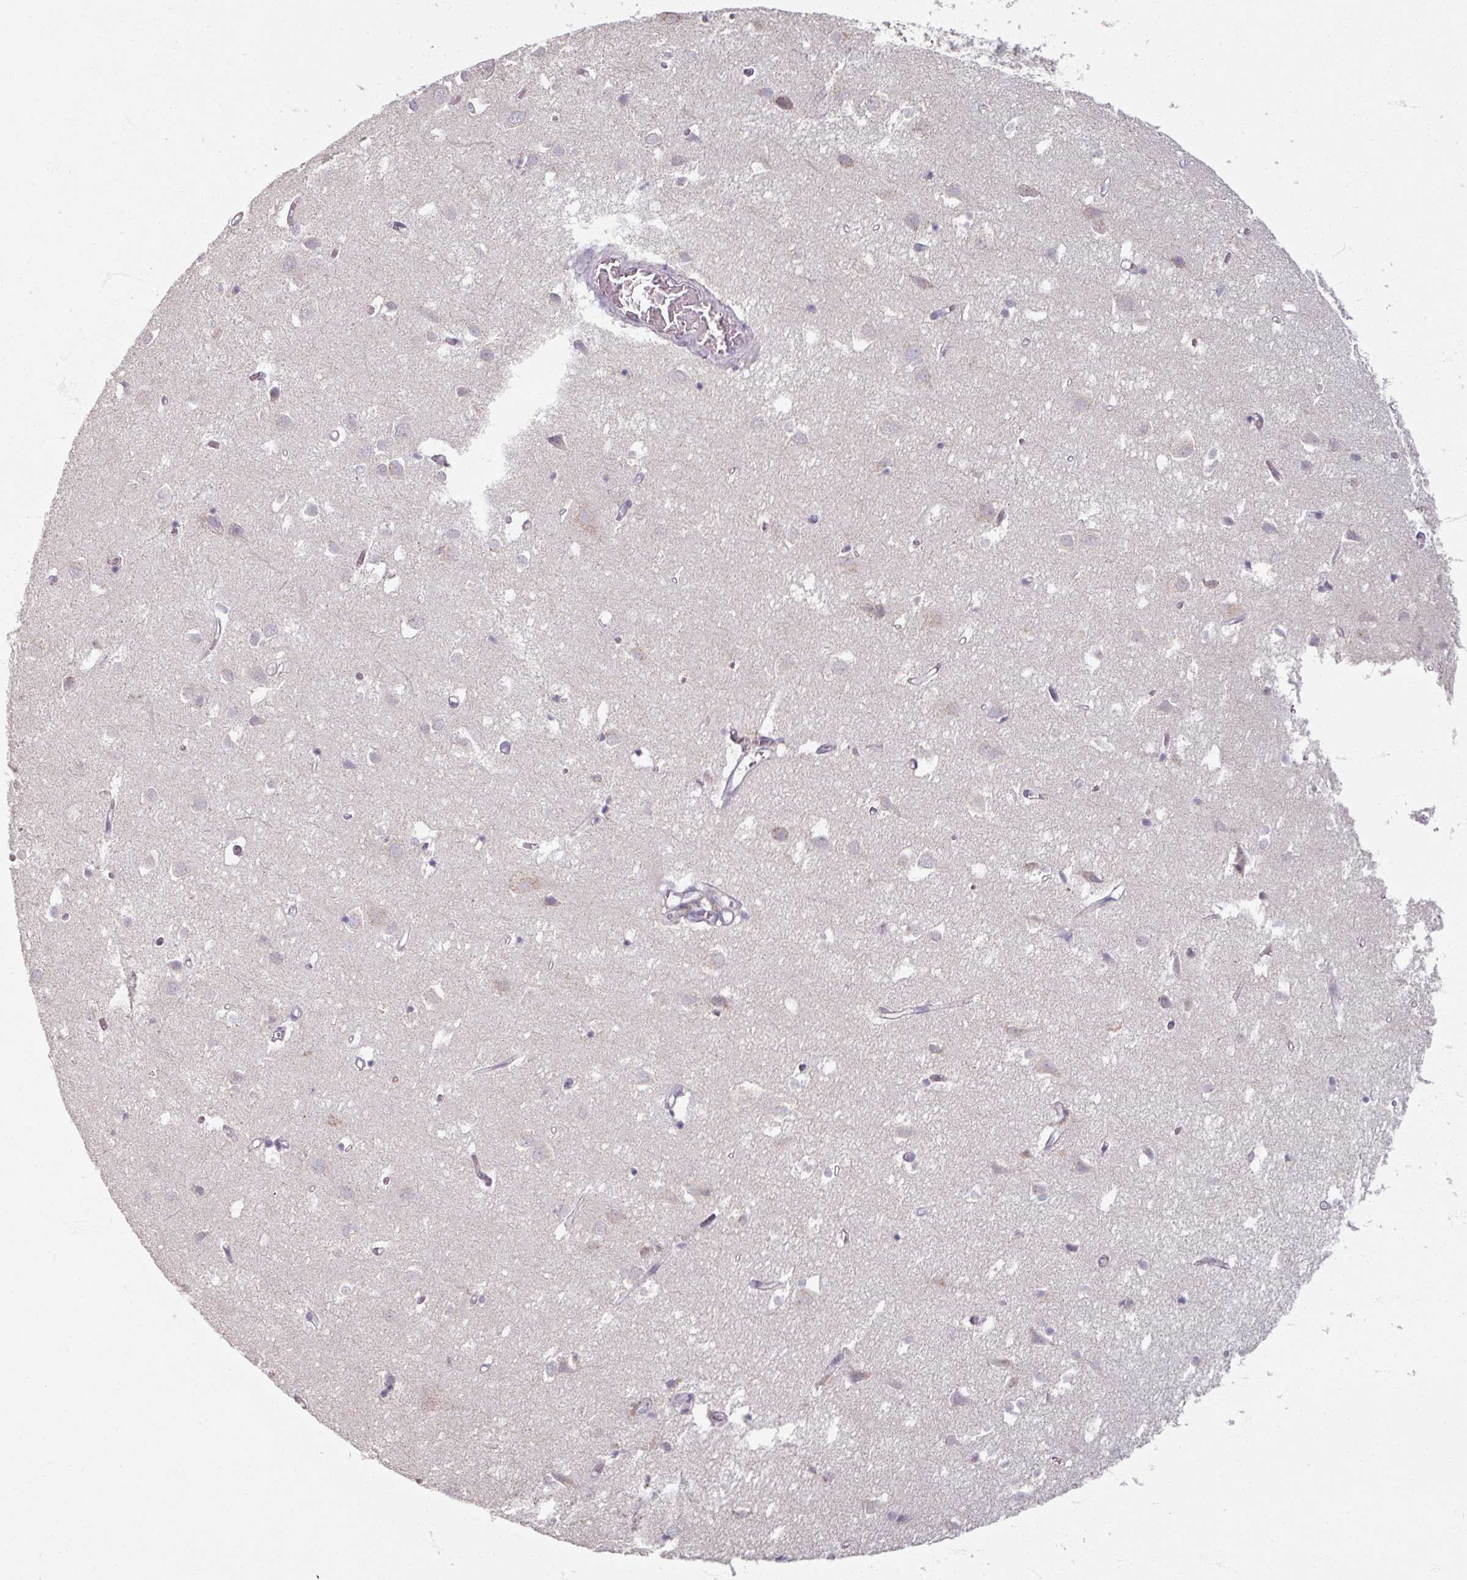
{"staining": {"intensity": "negative", "quantity": "none", "location": "none"}, "tissue": "cerebral cortex", "cell_type": "Endothelial cells", "image_type": "normal", "snomed": [{"axis": "morphology", "description": "Normal tissue, NOS"}, {"axis": "topography", "description": "Cerebral cortex"}], "caption": "An immunohistochemistry (IHC) photomicrograph of unremarkable cerebral cortex is shown. There is no staining in endothelial cells of cerebral cortex.", "gene": "SOX11", "patient": {"sex": "male", "age": 70}}